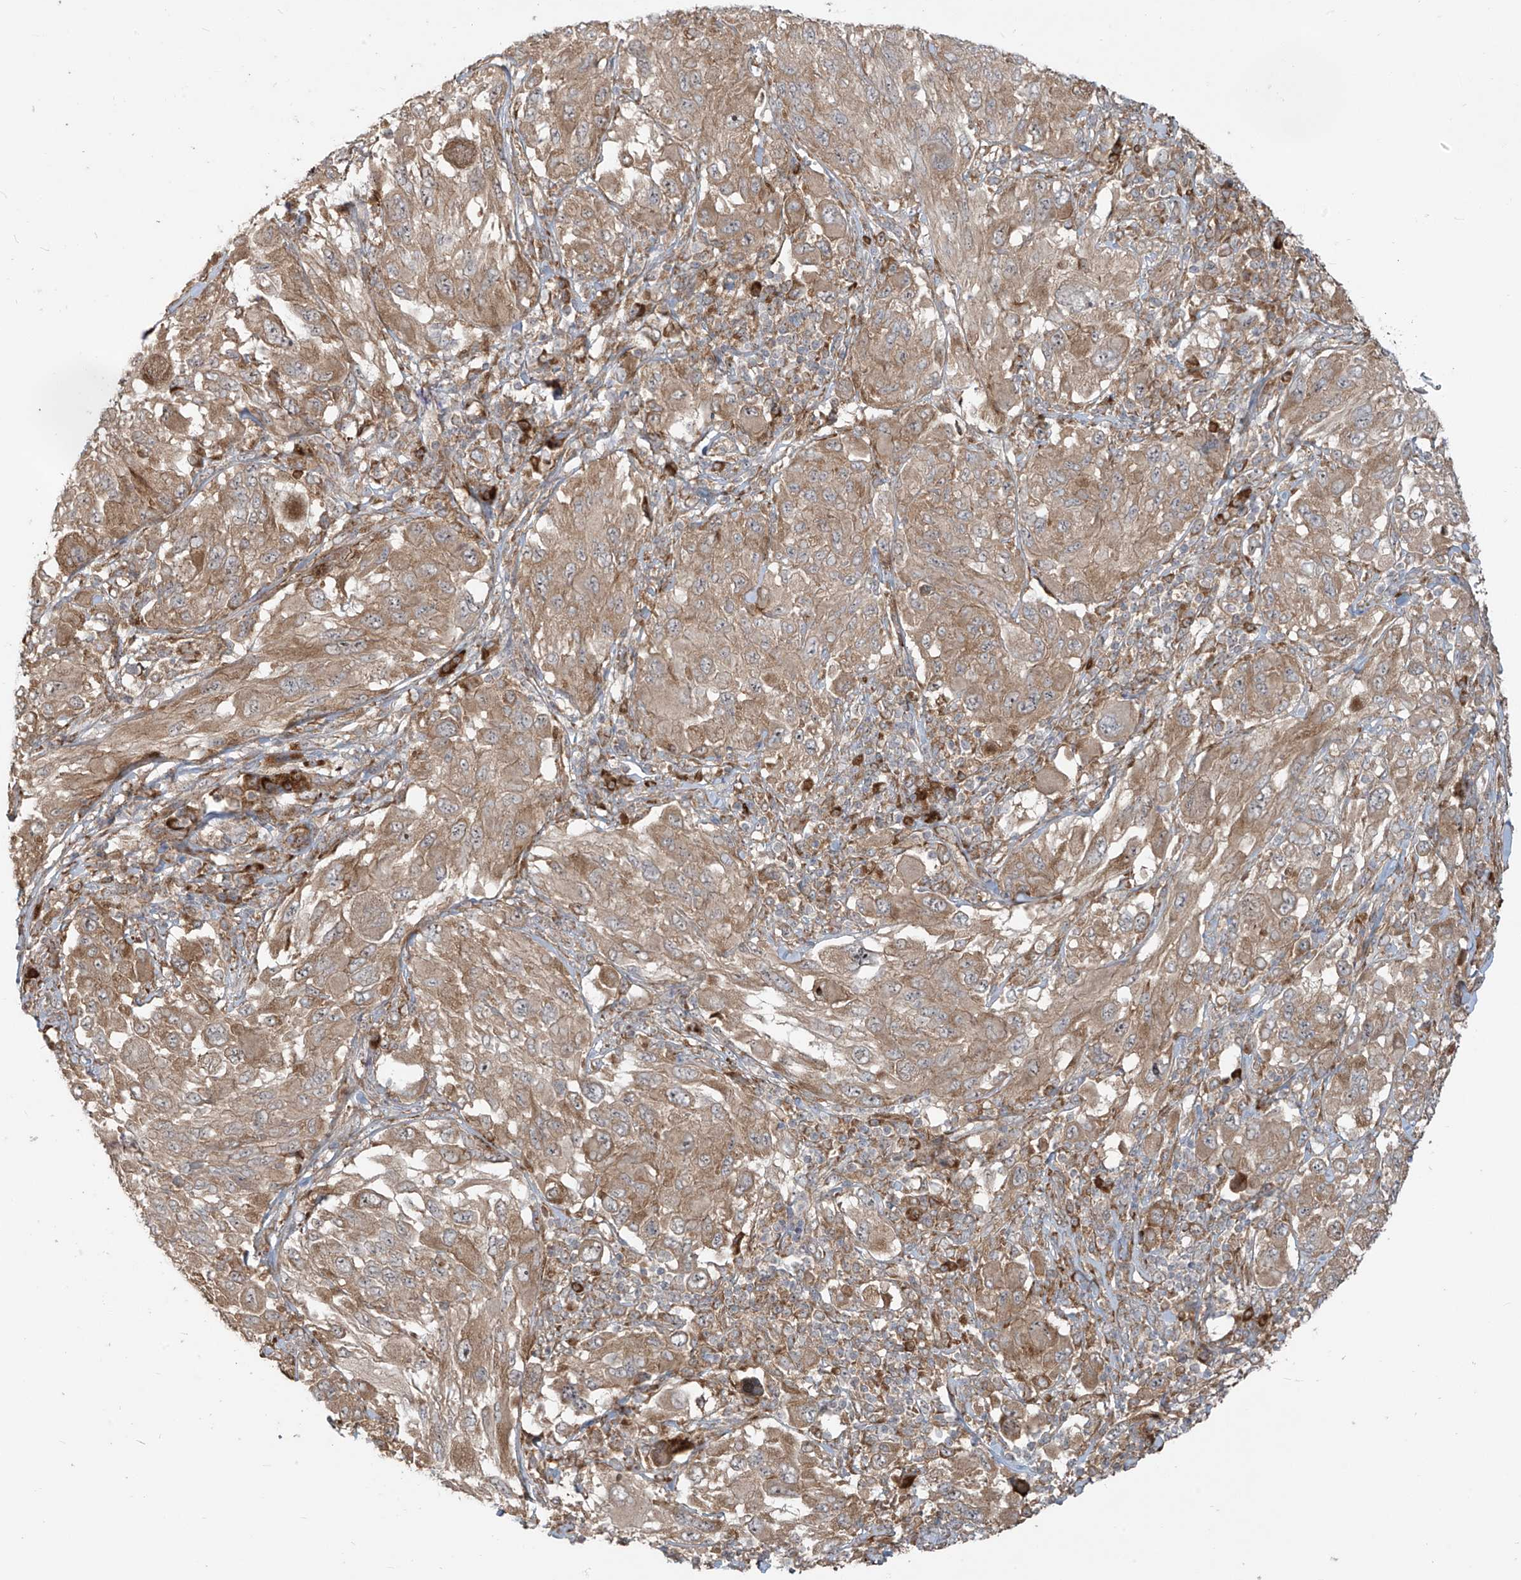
{"staining": {"intensity": "moderate", "quantity": ">75%", "location": "cytoplasmic/membranous"}, "tissue": "melanoma", "cell_type": "Tumor cells", "image_type": "cancer", "snomed": [{"axis": "morphology", "description": "Malignant melanoma, NOS"}, {"axis": "topography", "description": "Skin"}], "caption": "An IHC micrograph of tumor tissue is shown. Protein staining in brown highlights moderate cytoplasmic/membranous positivity in melanoma within tumor cells. The protein is shown in brown color, while the nuclei are stained blue.", "gene": "KATNIP", "patient": {"sex": "female", "age": 91}}